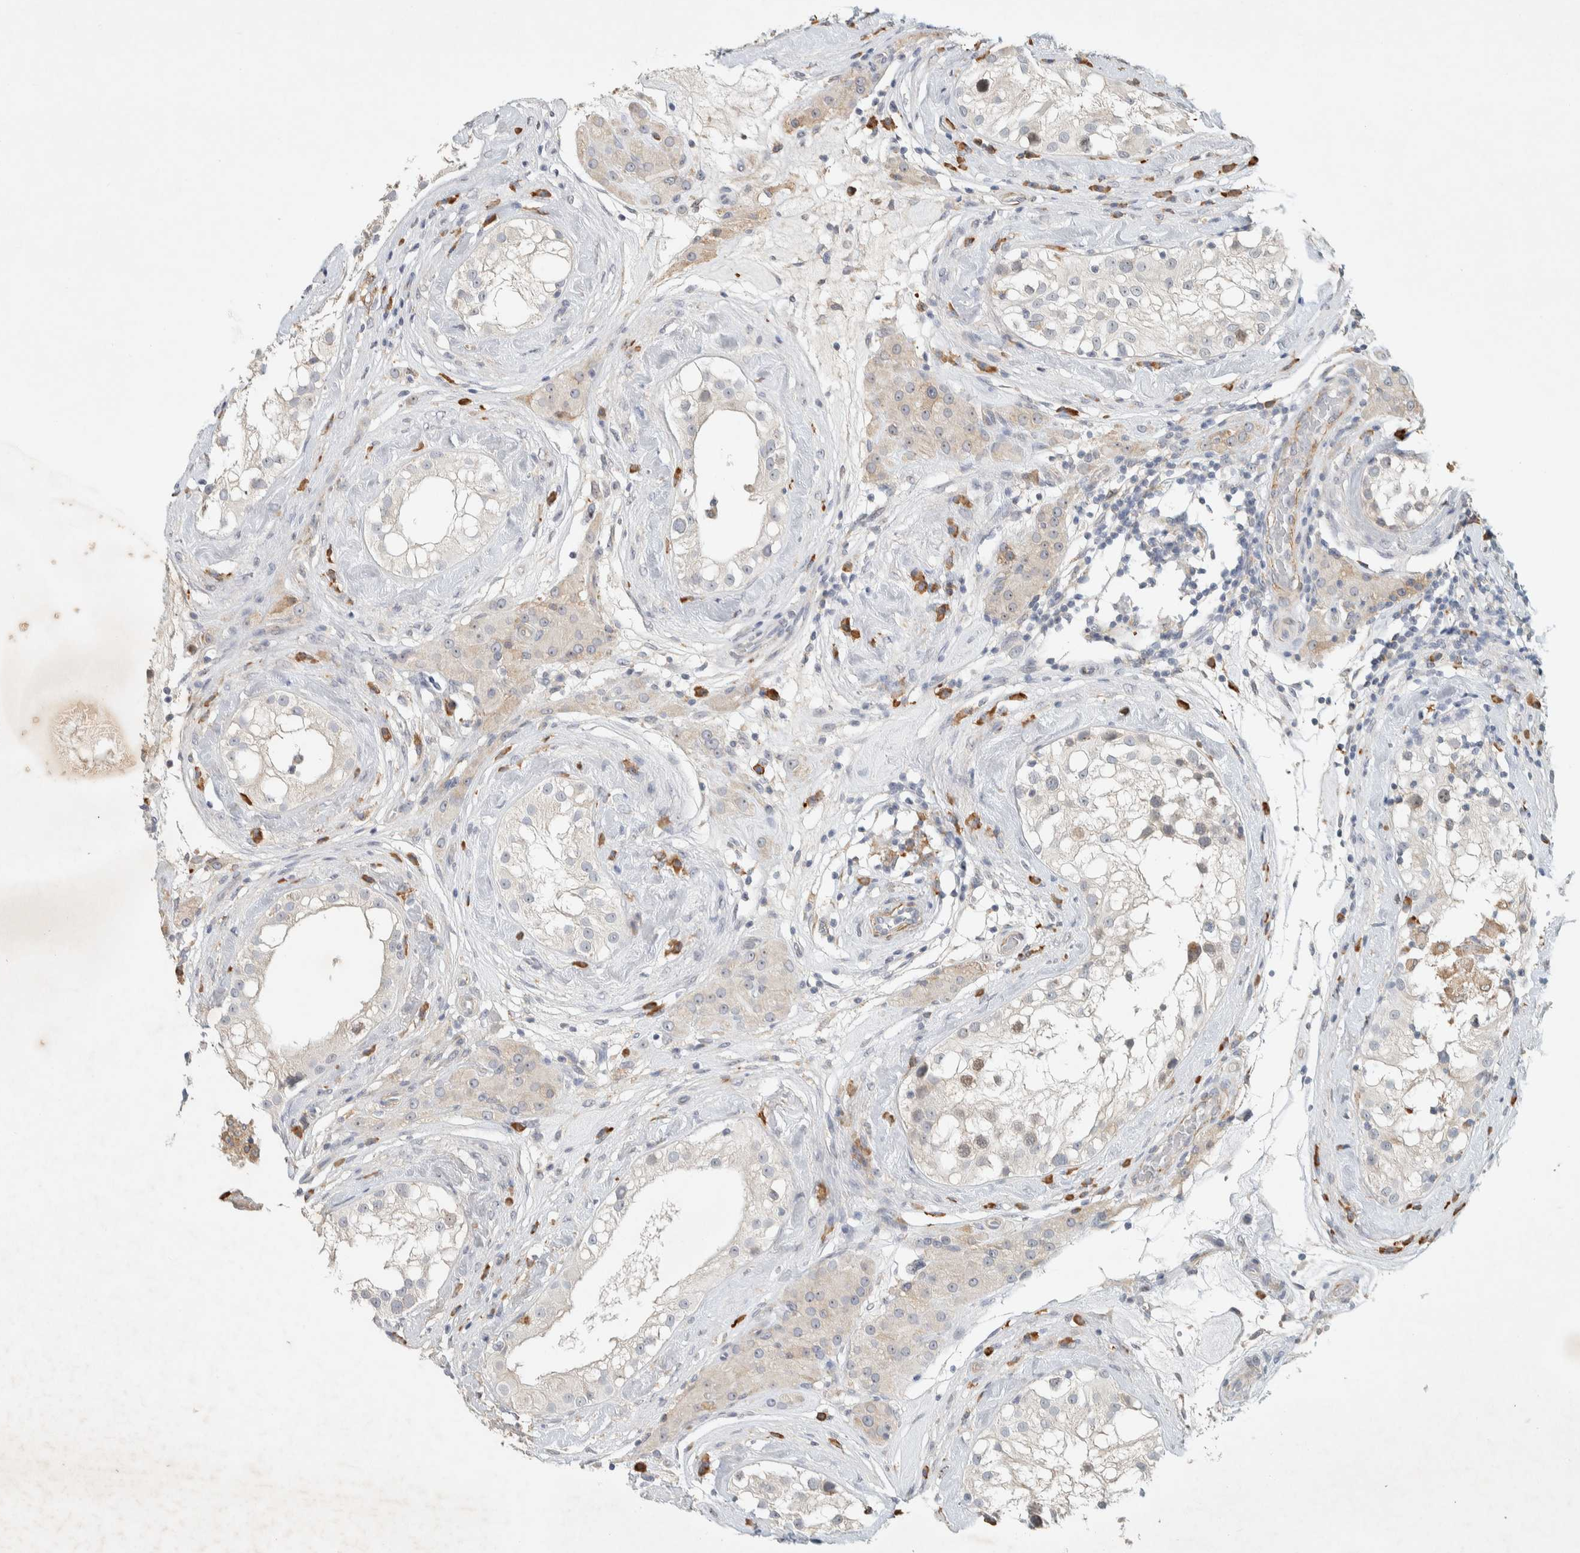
{"staining": {"intensity": "weak", "quantity": "<25%", "location": "nuclear"}, "tissue": "testis", "cell_type": "Cells in seminiferous ducts", "image_type": "normal", "snomed": [{"axis": "morphology", "description": "Normal tissue, NOS"}, {"axis": "topography", "description": "Testis"}], "caption": "IHC photomicrograph of normal testis: human testis stained with DAB exhibits no significant protein positivity in cells in seminiferous ducts.", "gene": "KLHL40", "patient": {"sex": "male", "age": 46}}